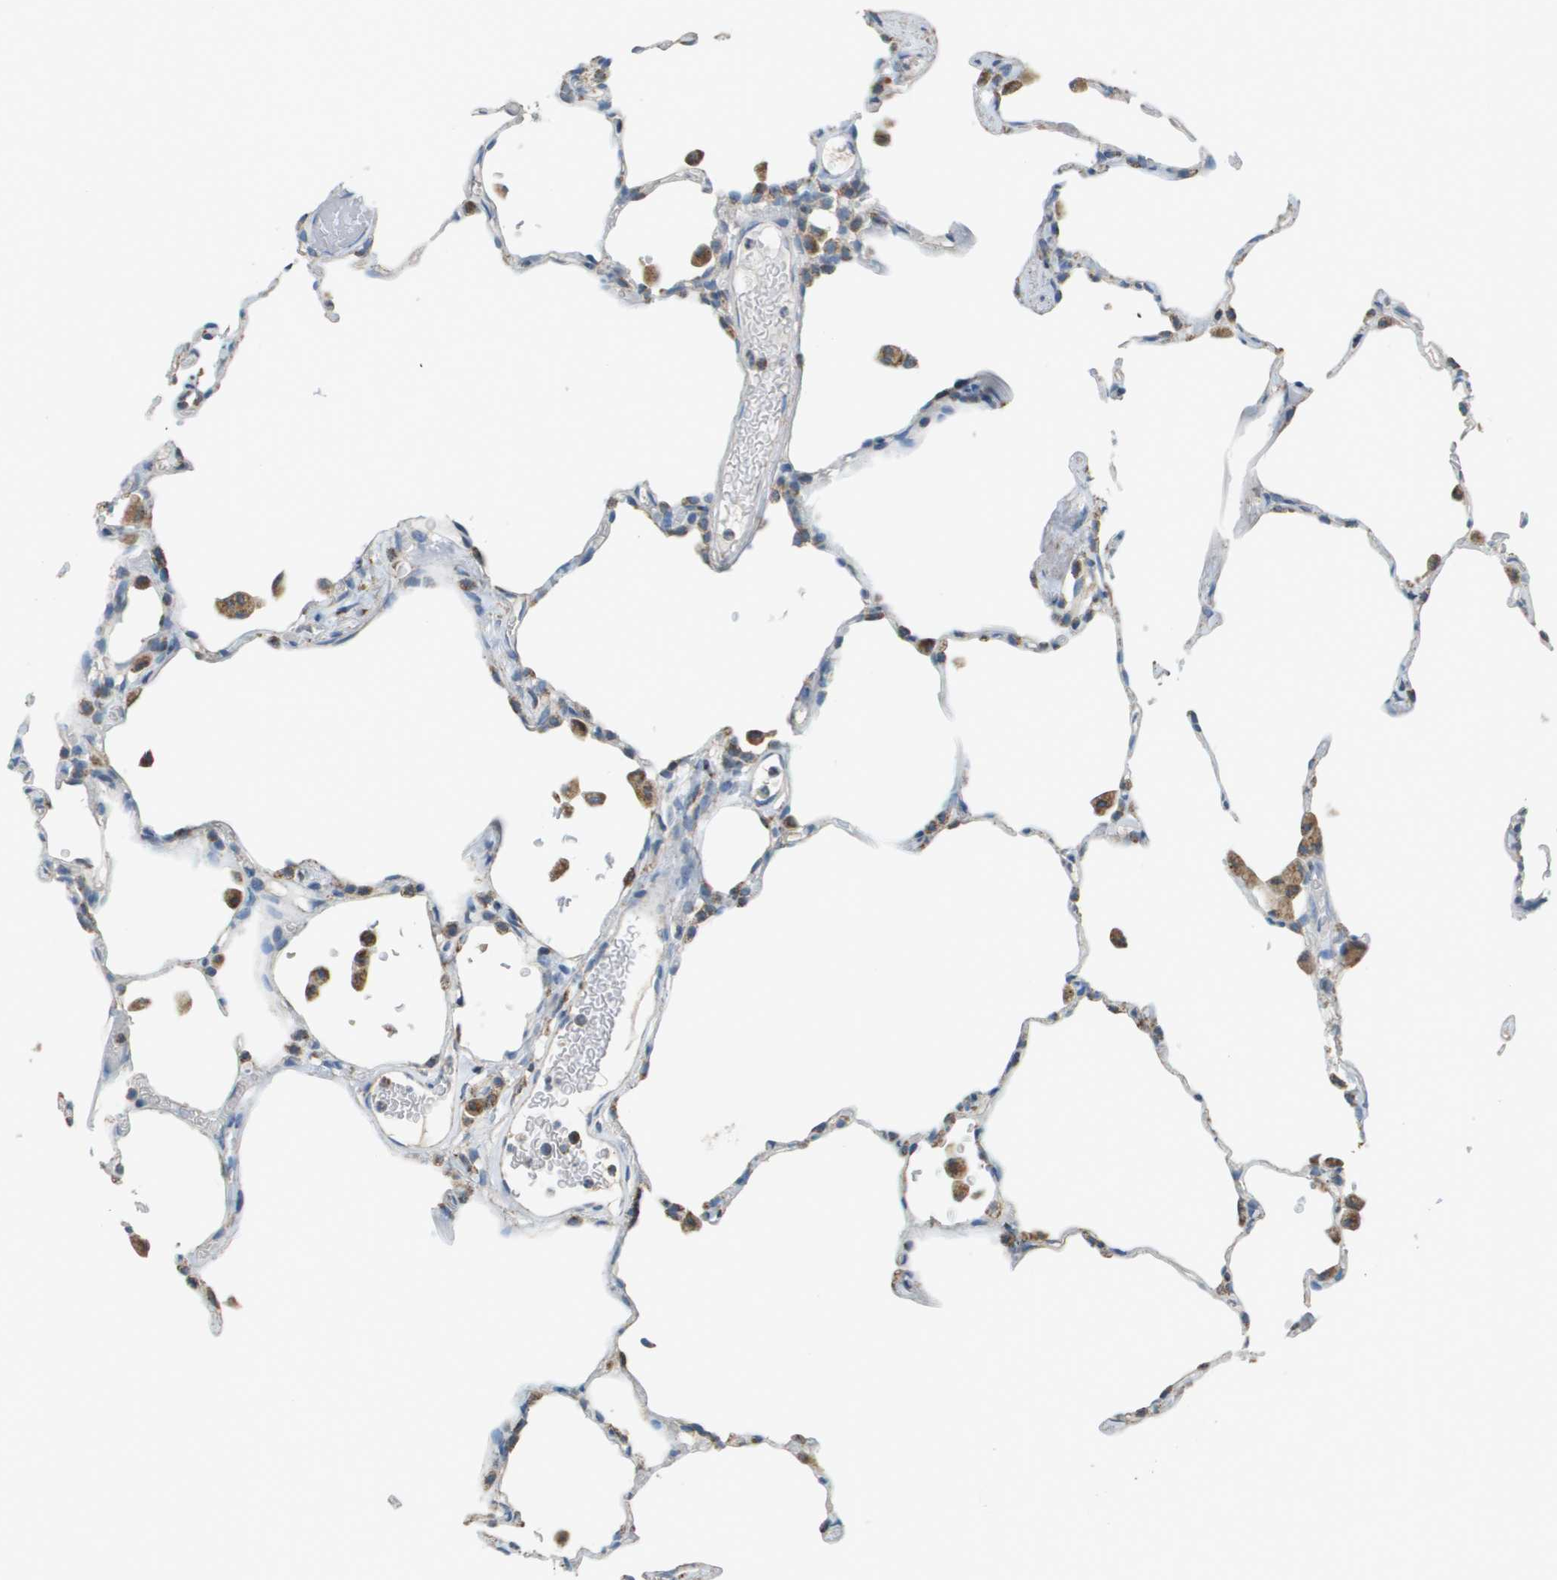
{"staining": {"intensity": "negative", "quantity": "none", "location": "none"}, "tissue": "lung", "cell_type": "Alveolar cells", "image_type": "normal", "snomed": [{"axis": "morphology", "description": "Normal tissue, NOS"}, {"axis": "topography", "description": "Lung"}], "caption": "Immunohistochemistry (IHC) photomicrograph of normal human lung stained for a protein (brown), which displays no expression in alveolar cells. (DAB (3,3'-diaminobenzidine) immunohistochemistry with hematoxylin counter stain).", "gene": "FH", "patient": {"sex": "female", "age": 49}}